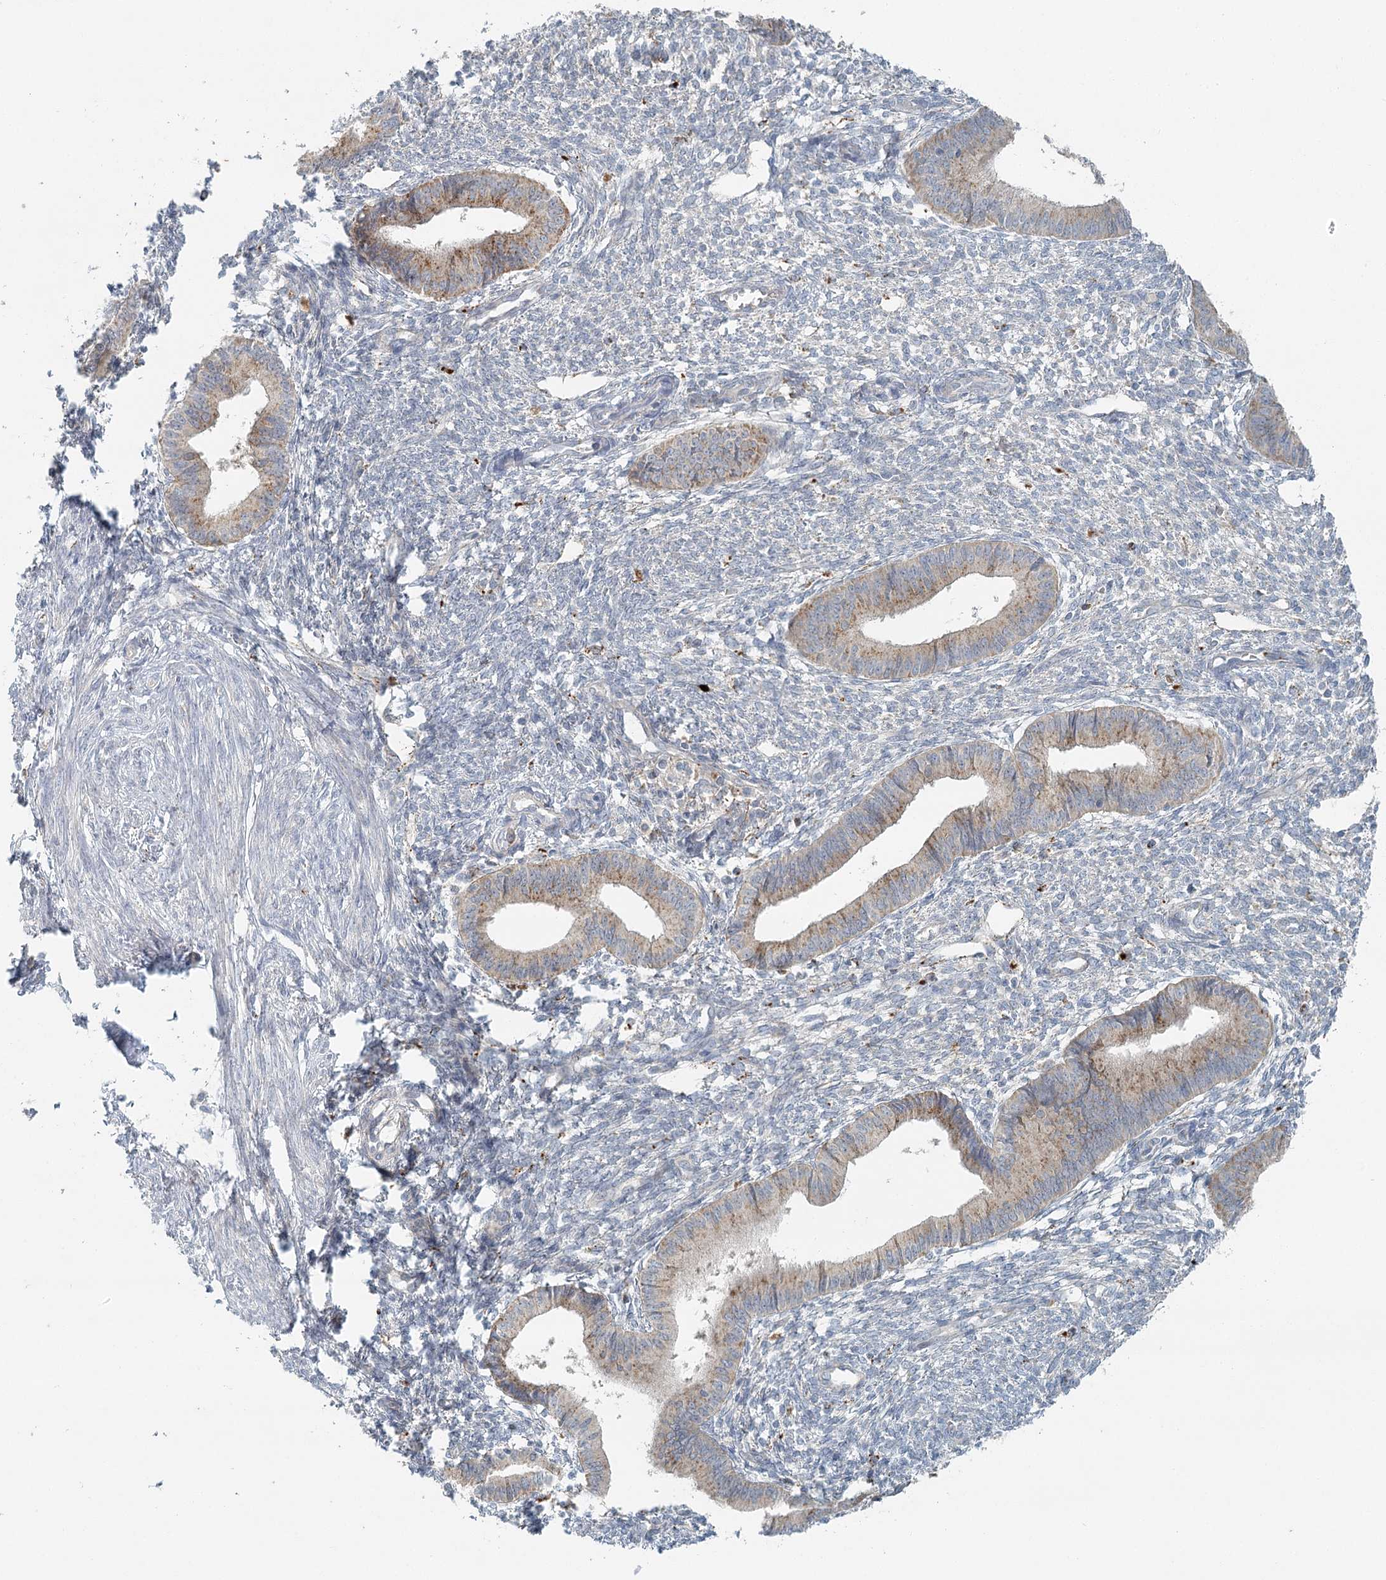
{"staining": {"intensity": "negative", "quantity": "none", "location": "none"}, "tissue": "endometrium", "cell_type": "Cells in endometrial stroma", "image_type": "normal", "snomed": [{"axis": "morphology", "description": "Normal tissue, NOS"}, {"axis": "topography", "description": "Endometrium"}], "caption": "Cells in endometrial stroma are negative for brown protein staining in normal endometrium. Nuclei are stained in blue.", "gene": "VSIG1", "patient": {"sex": "female", "age": 46}}